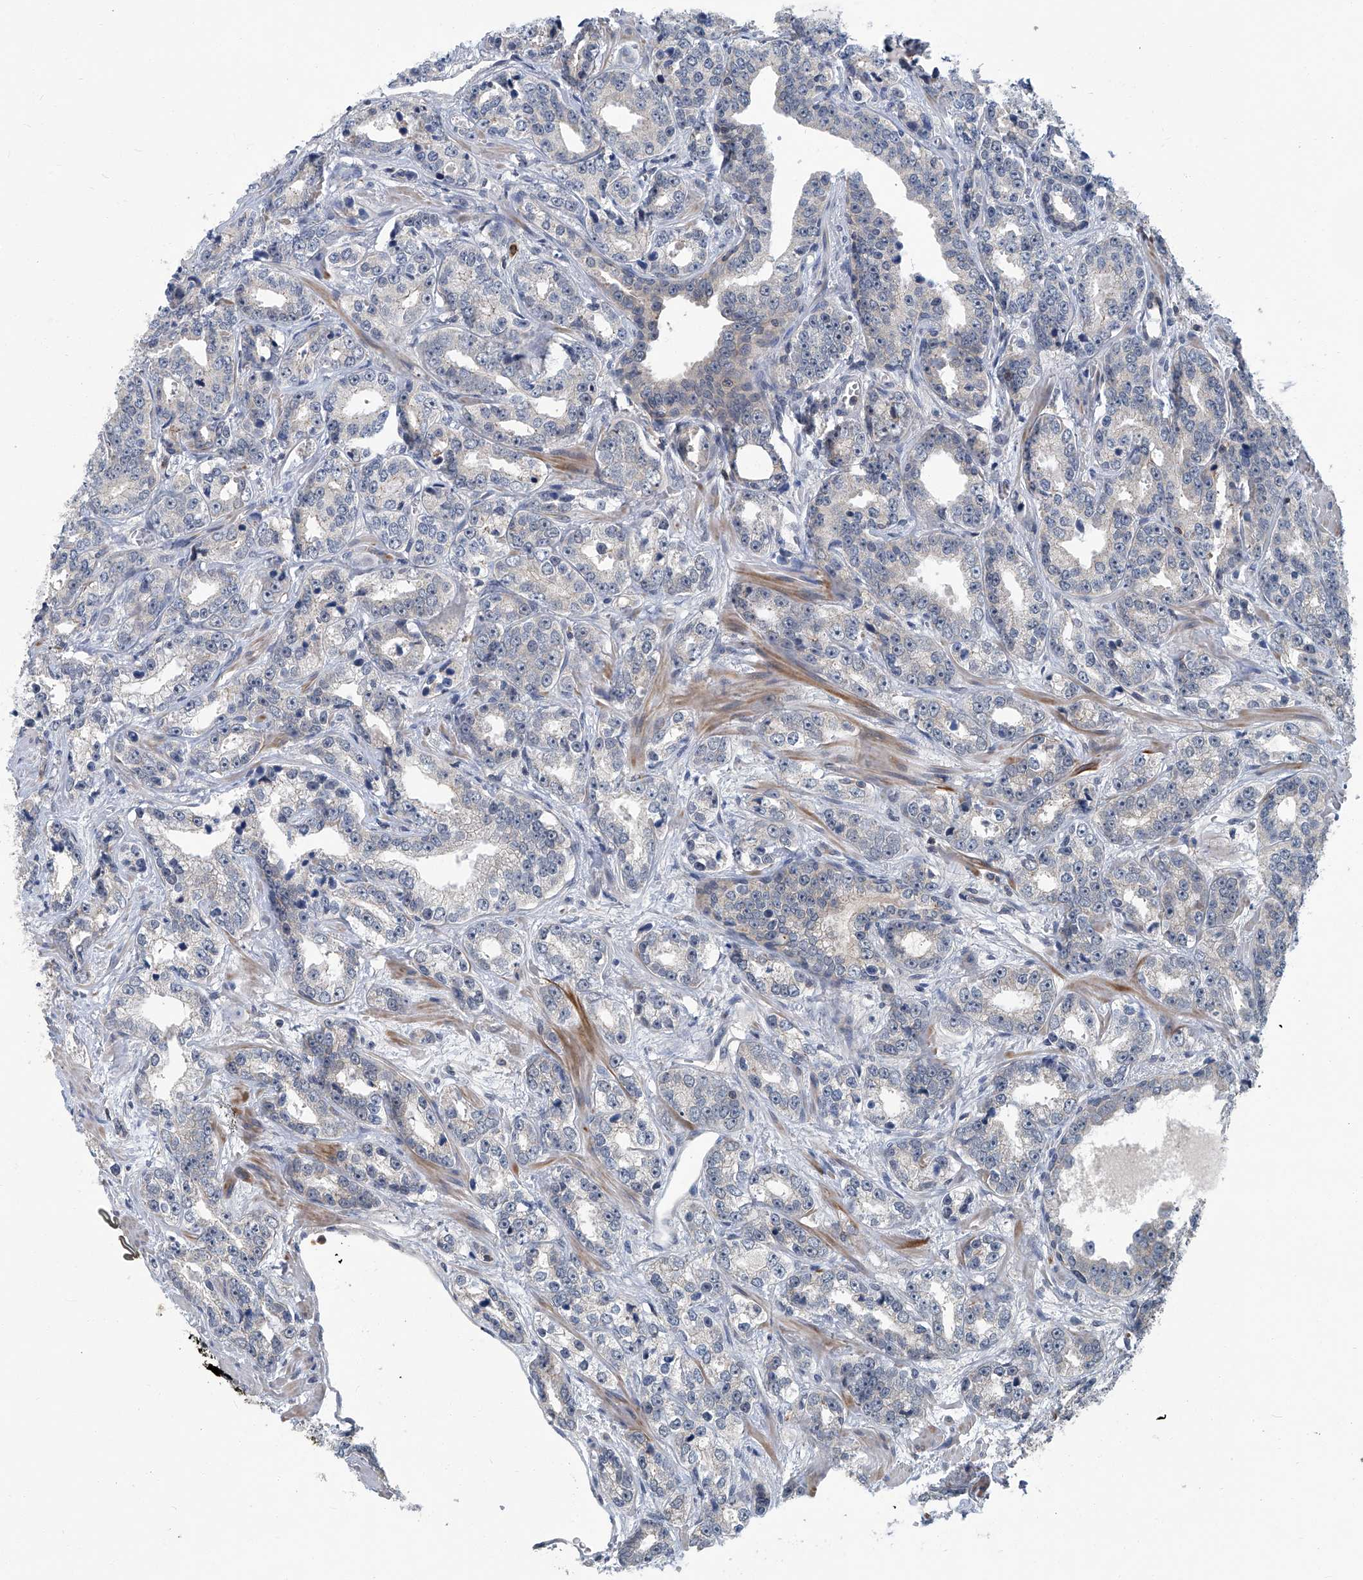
{"staining": {"intensity": "negative", "quantity": "none", "location": "none"}, "tissue": "prostate cancer", "cell_type": "Tumor cells", "image_type": "cancer", "snomed": [{"axis": "morphology", "description": "Adenocarcinoma, High grade"}, {"axis": "topography", "description": "Prostate"}], "caption": "The histopathology image demonstrates no staining of tumor cells in prostate cancer (high-grade adenocarcinoma).", "gene": "AKNAD1", "patient": {"sex": "male", "age": 62}}